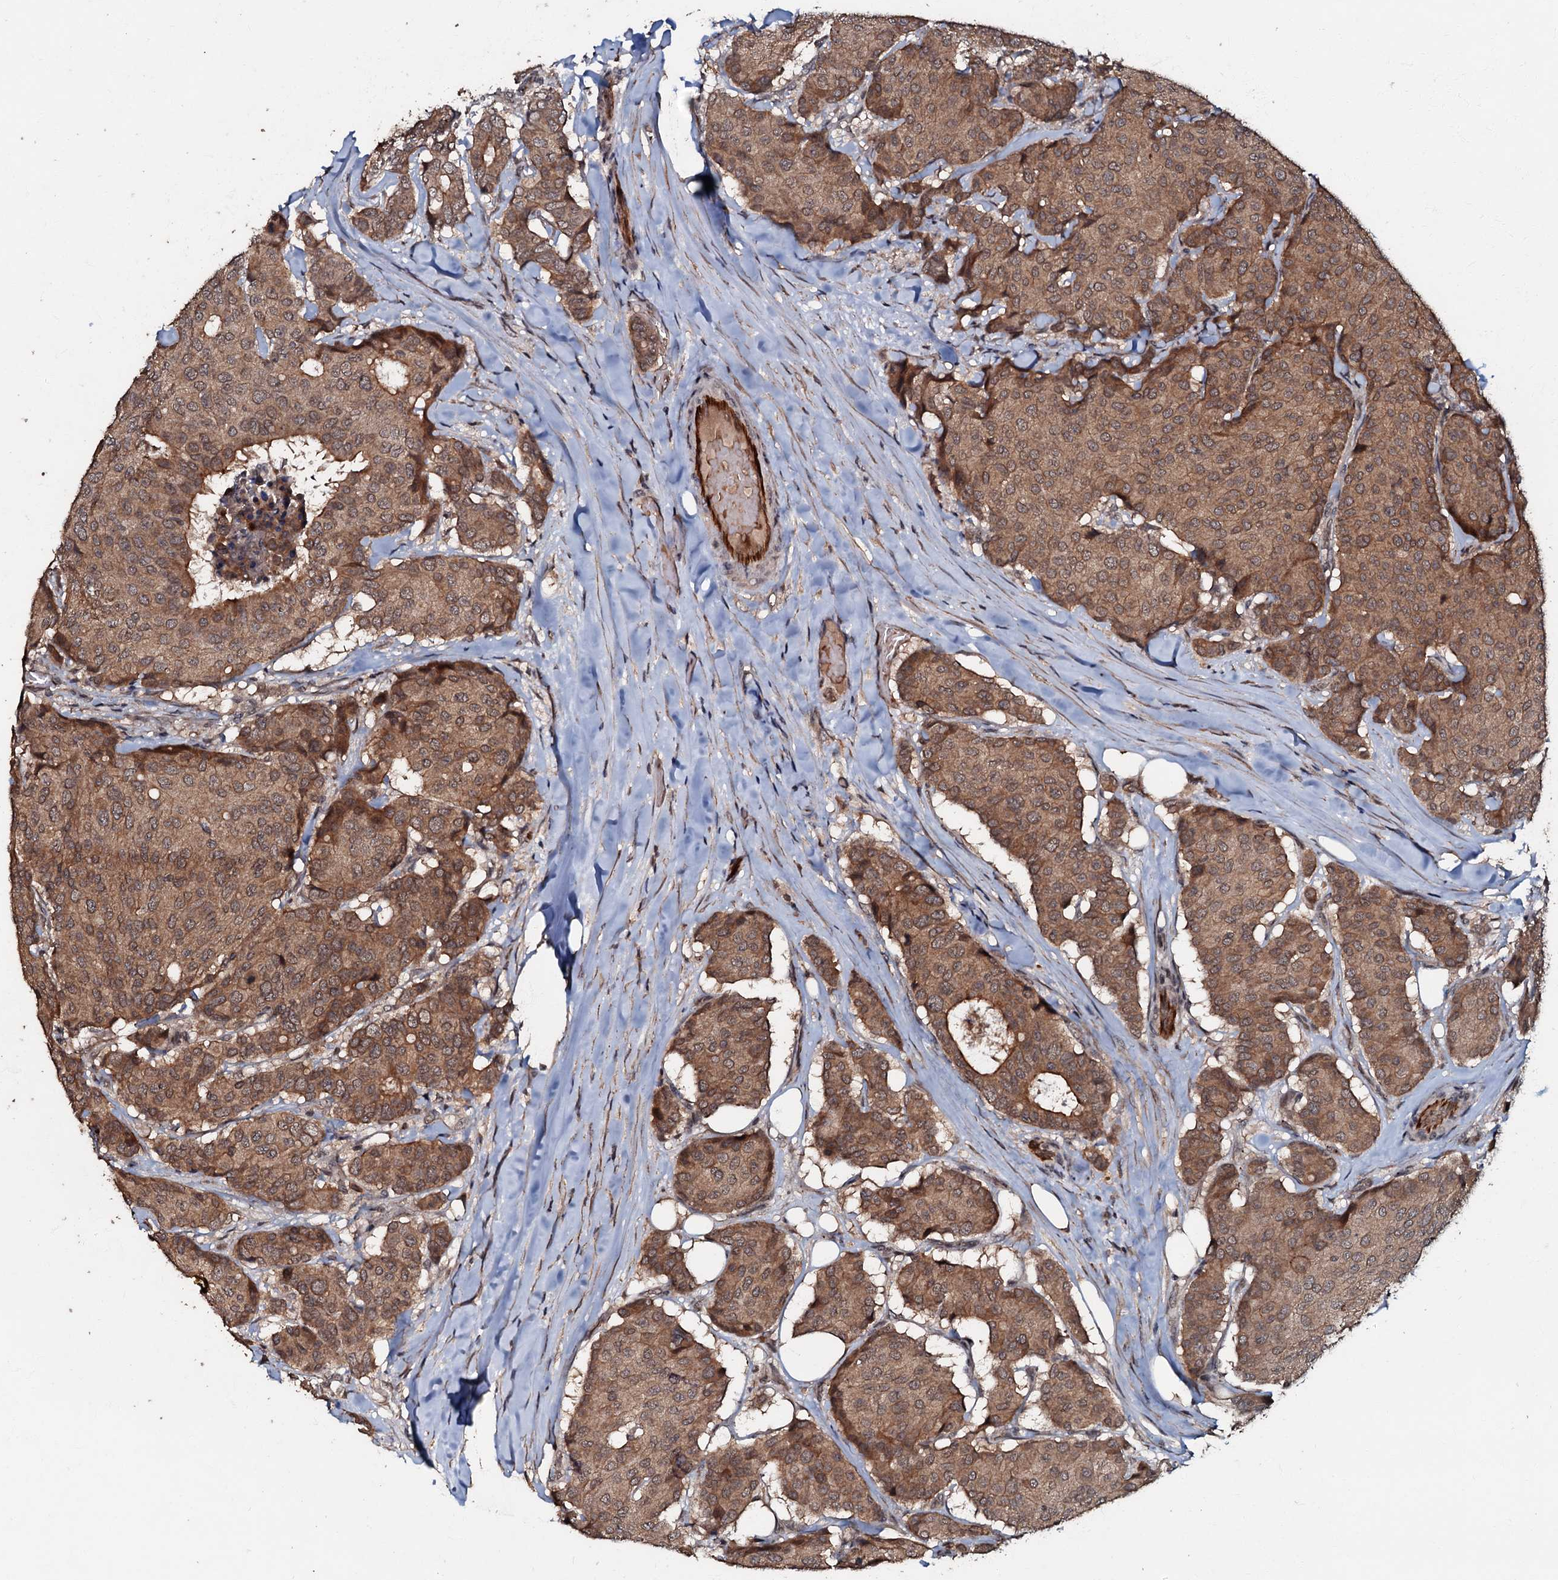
{"staining": {"intensity": "moderate", "quantity": ">75%", "location": "cytoplasmic/membranous"}, "tissue": "breast cancer", "cell_type": "Tumor cells", "image_type": "cancer", "snomed": [{"axis": "morphology", "description": "Duct carcinoma"}, {"axis": "topography", "description": "Breast"}], "caption": "High-magnification brightfield microscopy of breast cancer stained with DAB (3,3'-diaminobenzidine) (brown) and counterstained with hematoxylin (blue). tumor cells exhibit moderate cytoplasmic/membranous positivity is present in approximately>75% of cells.", "gene": "MANSC4", "patient": {"sex": "female", "age": 75}}